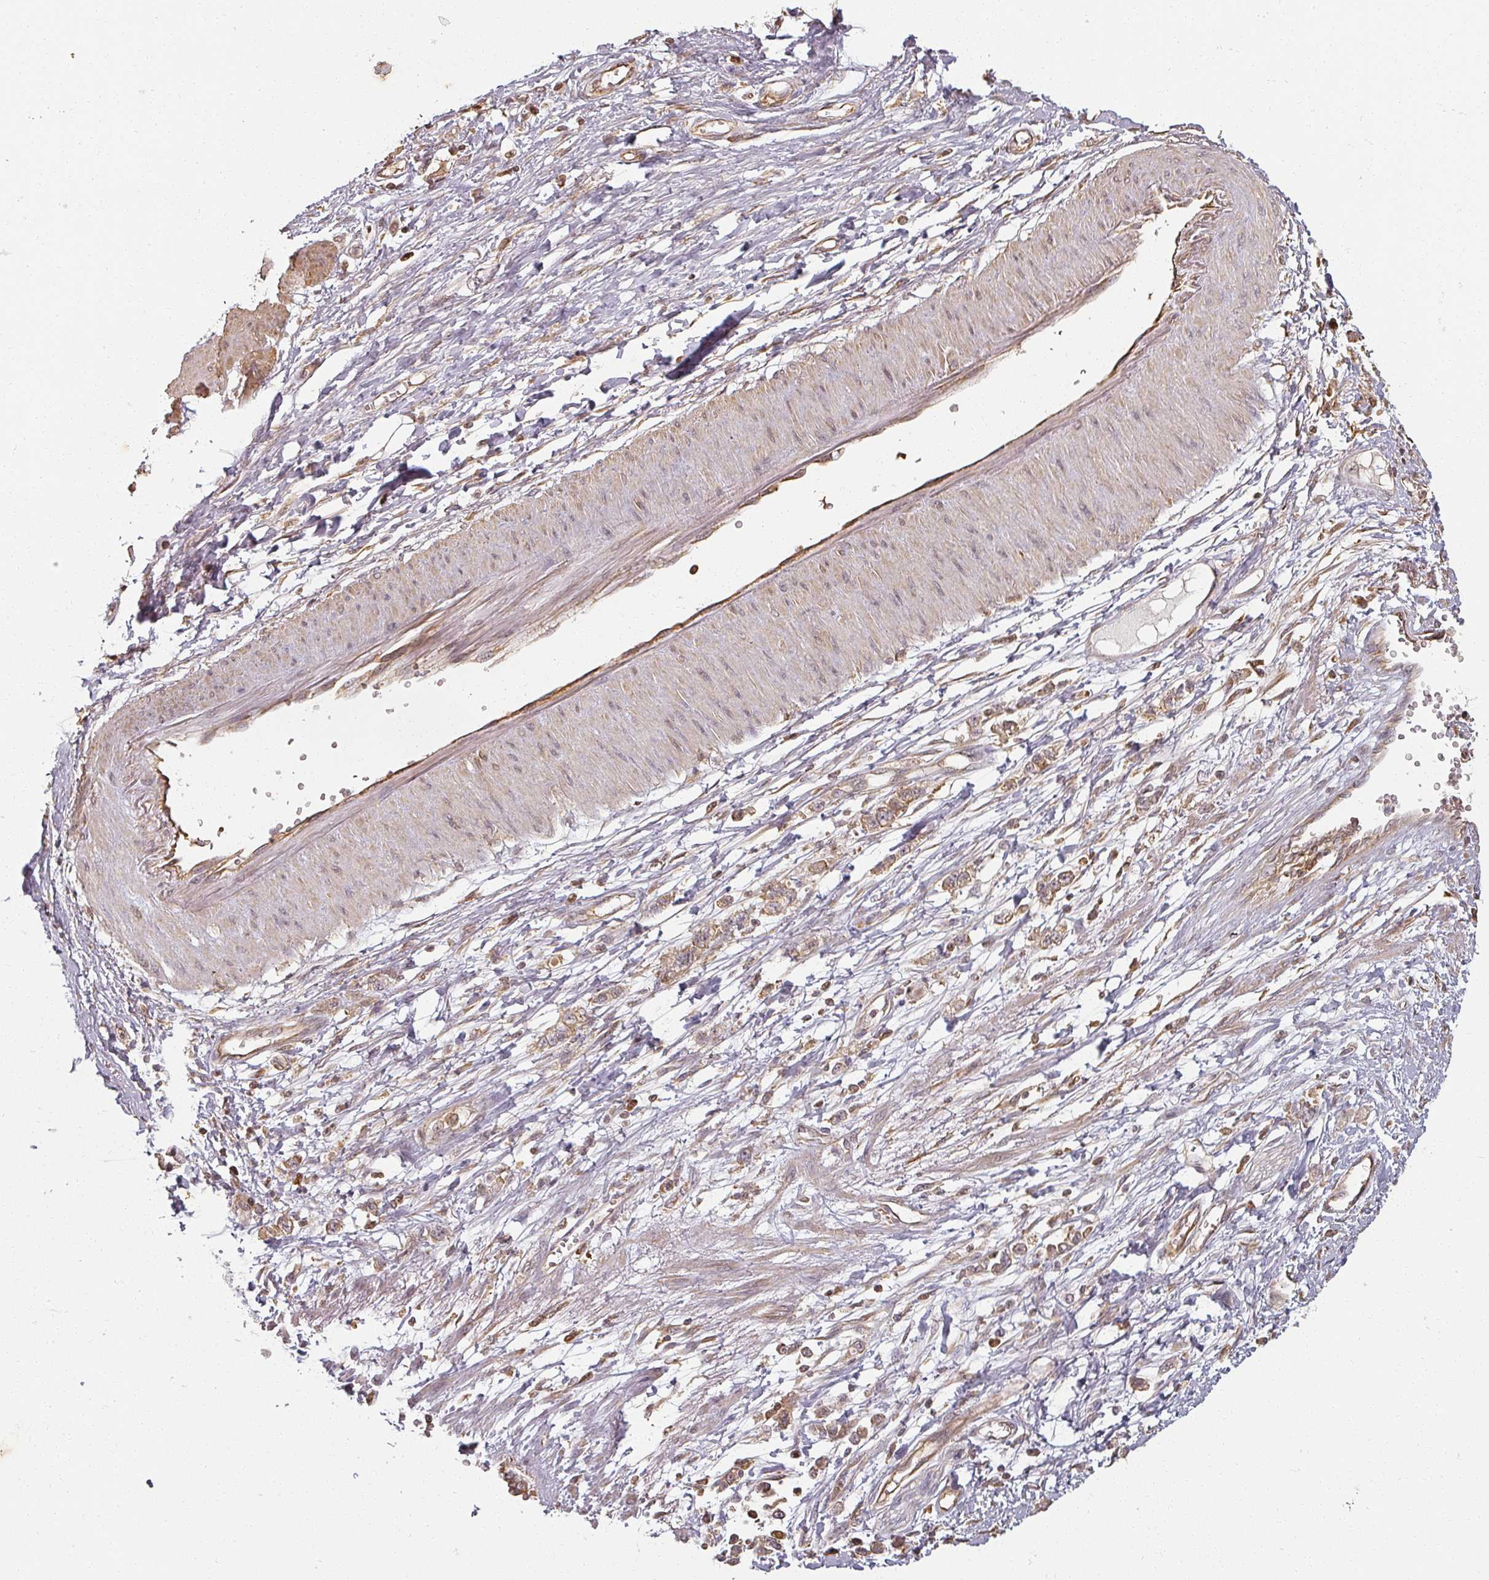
{"staining": {"intensity": "moderate", "quantity": "<25%", "location": "cytoplasmic/membranous"}, "tissue": "stomach cancer", "cell_type": "Tumor cells", "image_type": "cancer", "snomed": [{"axis": "morphology", "description": "Adenocarcinoma, NOS"}, {"axis": "topography", "description": "Stomach"}], "caption": "An image of stomach cancer (adenocarcinoma) stained for a protein demonstrates moderate cytoplasmic/membranous brown staining in tumor cells. (Stains: DAB (3,3'-diaminobenzidine) in brown, nuclei in blue, Microscopy: brightfield microscopy at high magnification).", "gene": "MED19", "patient": {"sex": "female", "age": 76}}